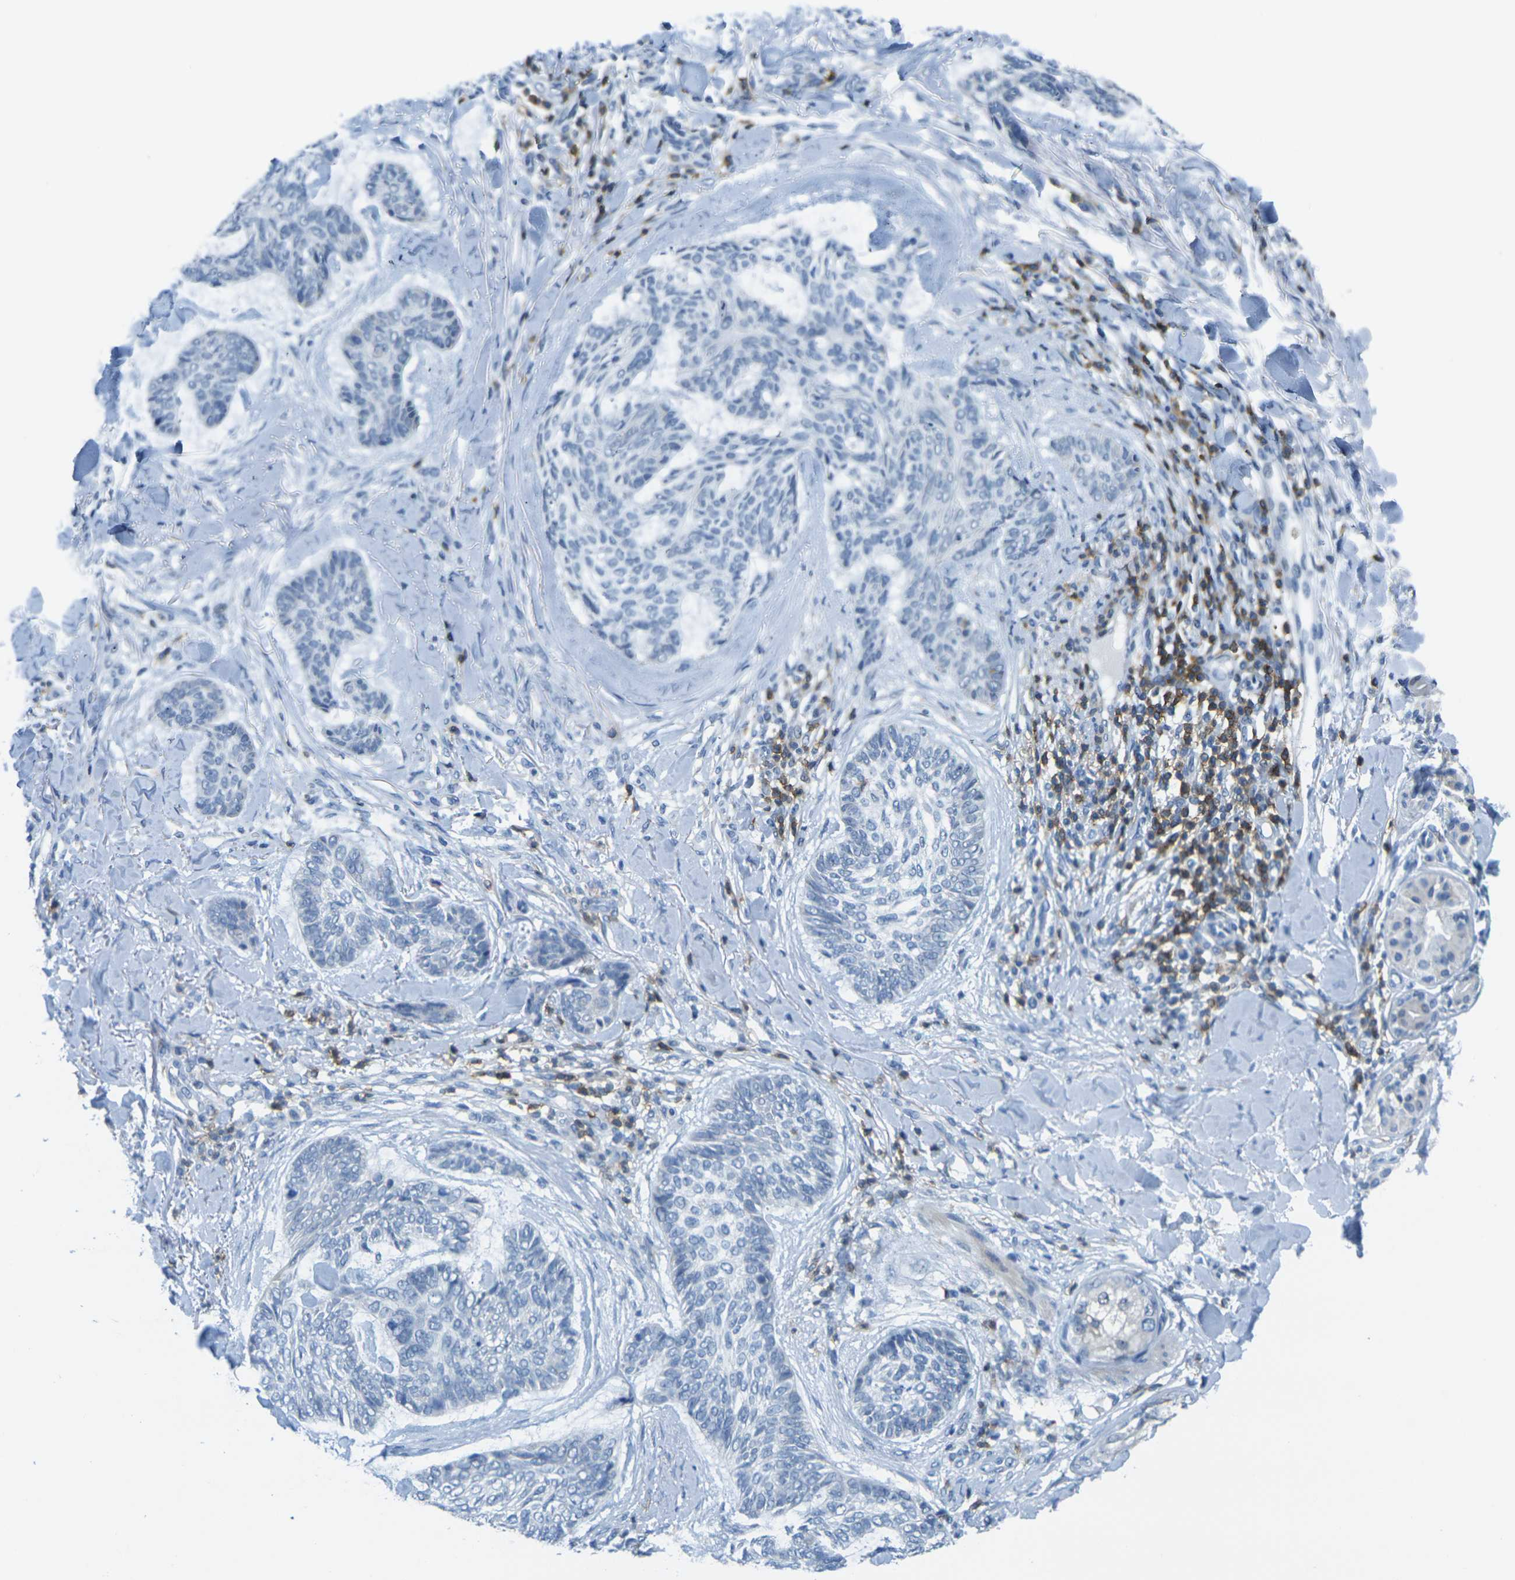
{"staining": {"intensity": "negative", "quantity": "none", "location": "none"}, "tissue": "skin cancer", "cell_type": "Tumor cells", "image_type": "cancer", "snomed": [{"axis": "morphology", "description": "Basal cell carcinoma"}, {"axis": "topography", "description": "Skin"}], "caption": "The immunohistochemistry histopathology image has no significant expression in tumor cells of skin basal cell carcinoma tissue.", "gene": "CD3D", "patient": {"sex": "male", "age": 43}}